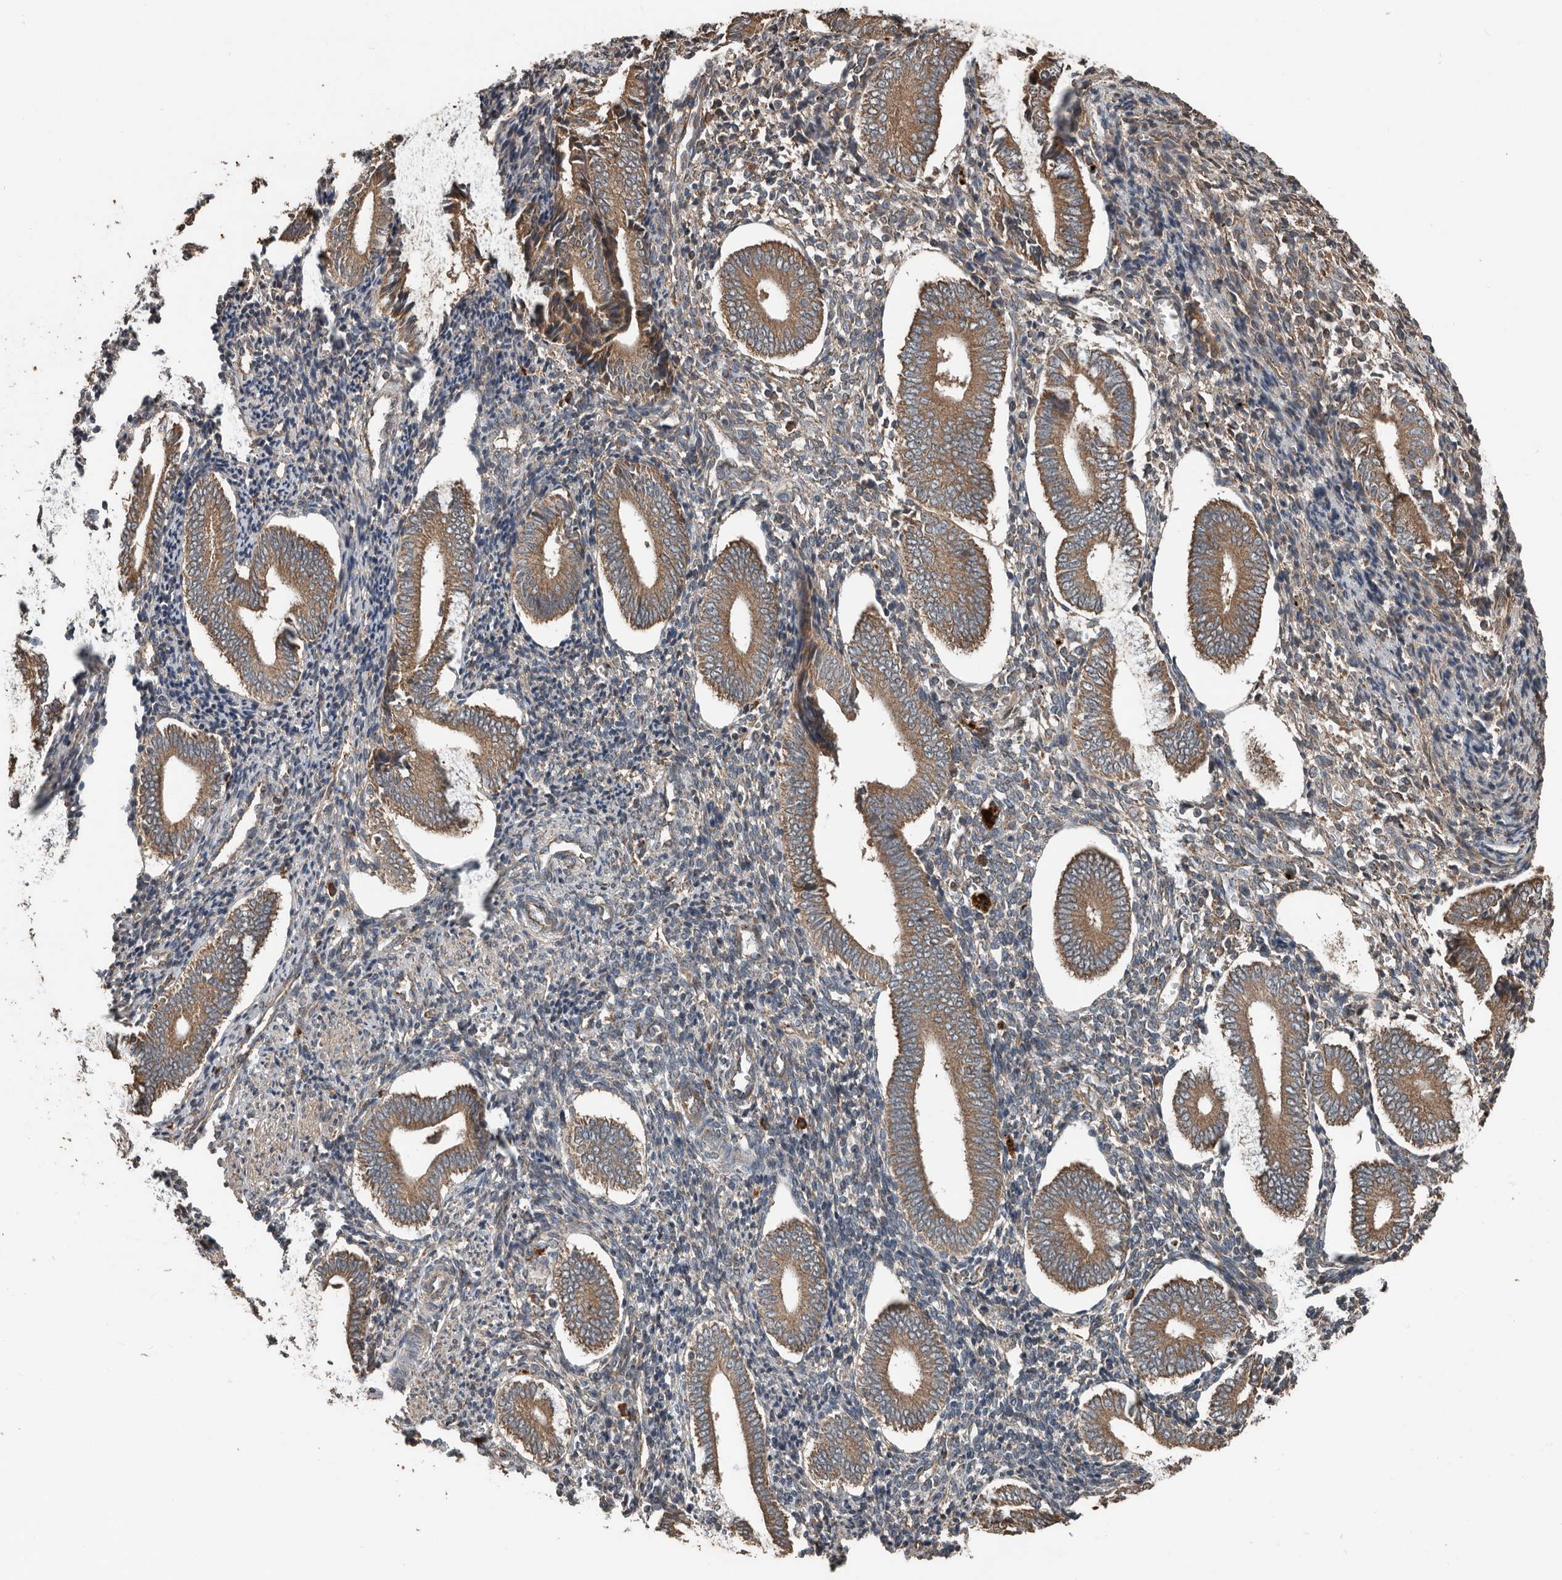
{"staining": {"intensity": "weak", "quantity": "<25%", "location": "cytoplasmic/membranous"}, "tissue": "endometrium", "cell_type": "Cells in endometrial stroma", "image_type": "normal", "snomed": [{"axis": "morphology", "description": "Normal tissue, NOS"}, {"axis": "topography", "description": "Uterus"}, {"axis": "topography", "description": "Endometrium"}], "caption": "Immunohistochemistry micrograph of unremarkable human endometrium stained for a protein (brown), which demonstrates no positivity in cells in endometrial stroma.", "gene": "RNF207", "patient": {"sex": "female", "age": 33}}